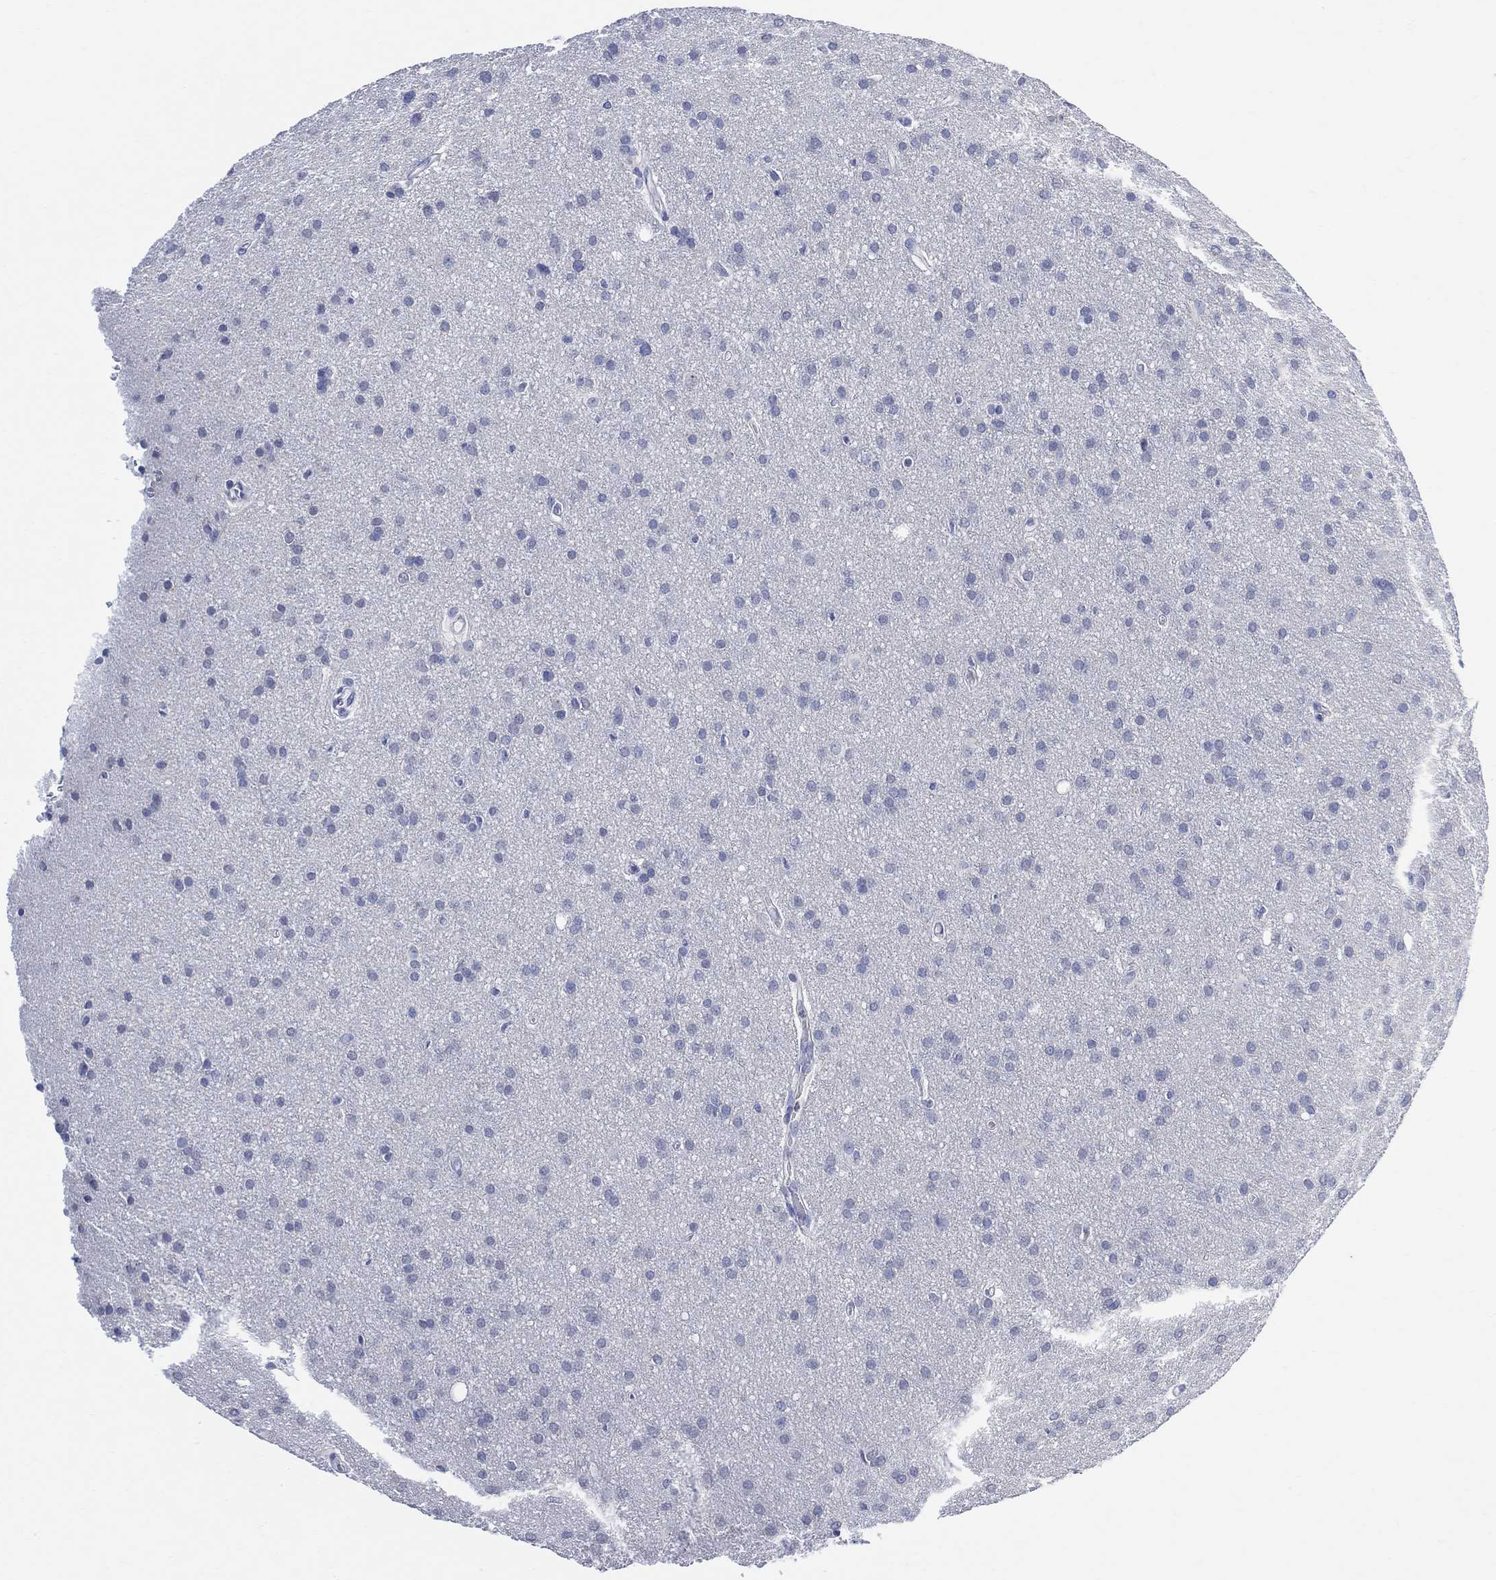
{"staining": {"intensity": "negative", "quantity": "none", "location": "none"}, "tissue": "glioma", "cell_type": "Tumor cells", "image_type": "cancer", "snomed": [{"axis": "morphology", "description": "Glioma, malignant, Low grade"}, {"axis": "topography", "description": "Brain"}], "caption": "The histopathology image reveals no significant staining in tumor cells of low-grade glioma (malignant). (Stains: DAB (3,3'-diaminobenzidine) immunohistochemistry with hematoxylin counter stain, Microscopy: brightfield microscopy at high magnification).", "gene": "FBP2", "patient": {"sex": "female", "age": 32}}